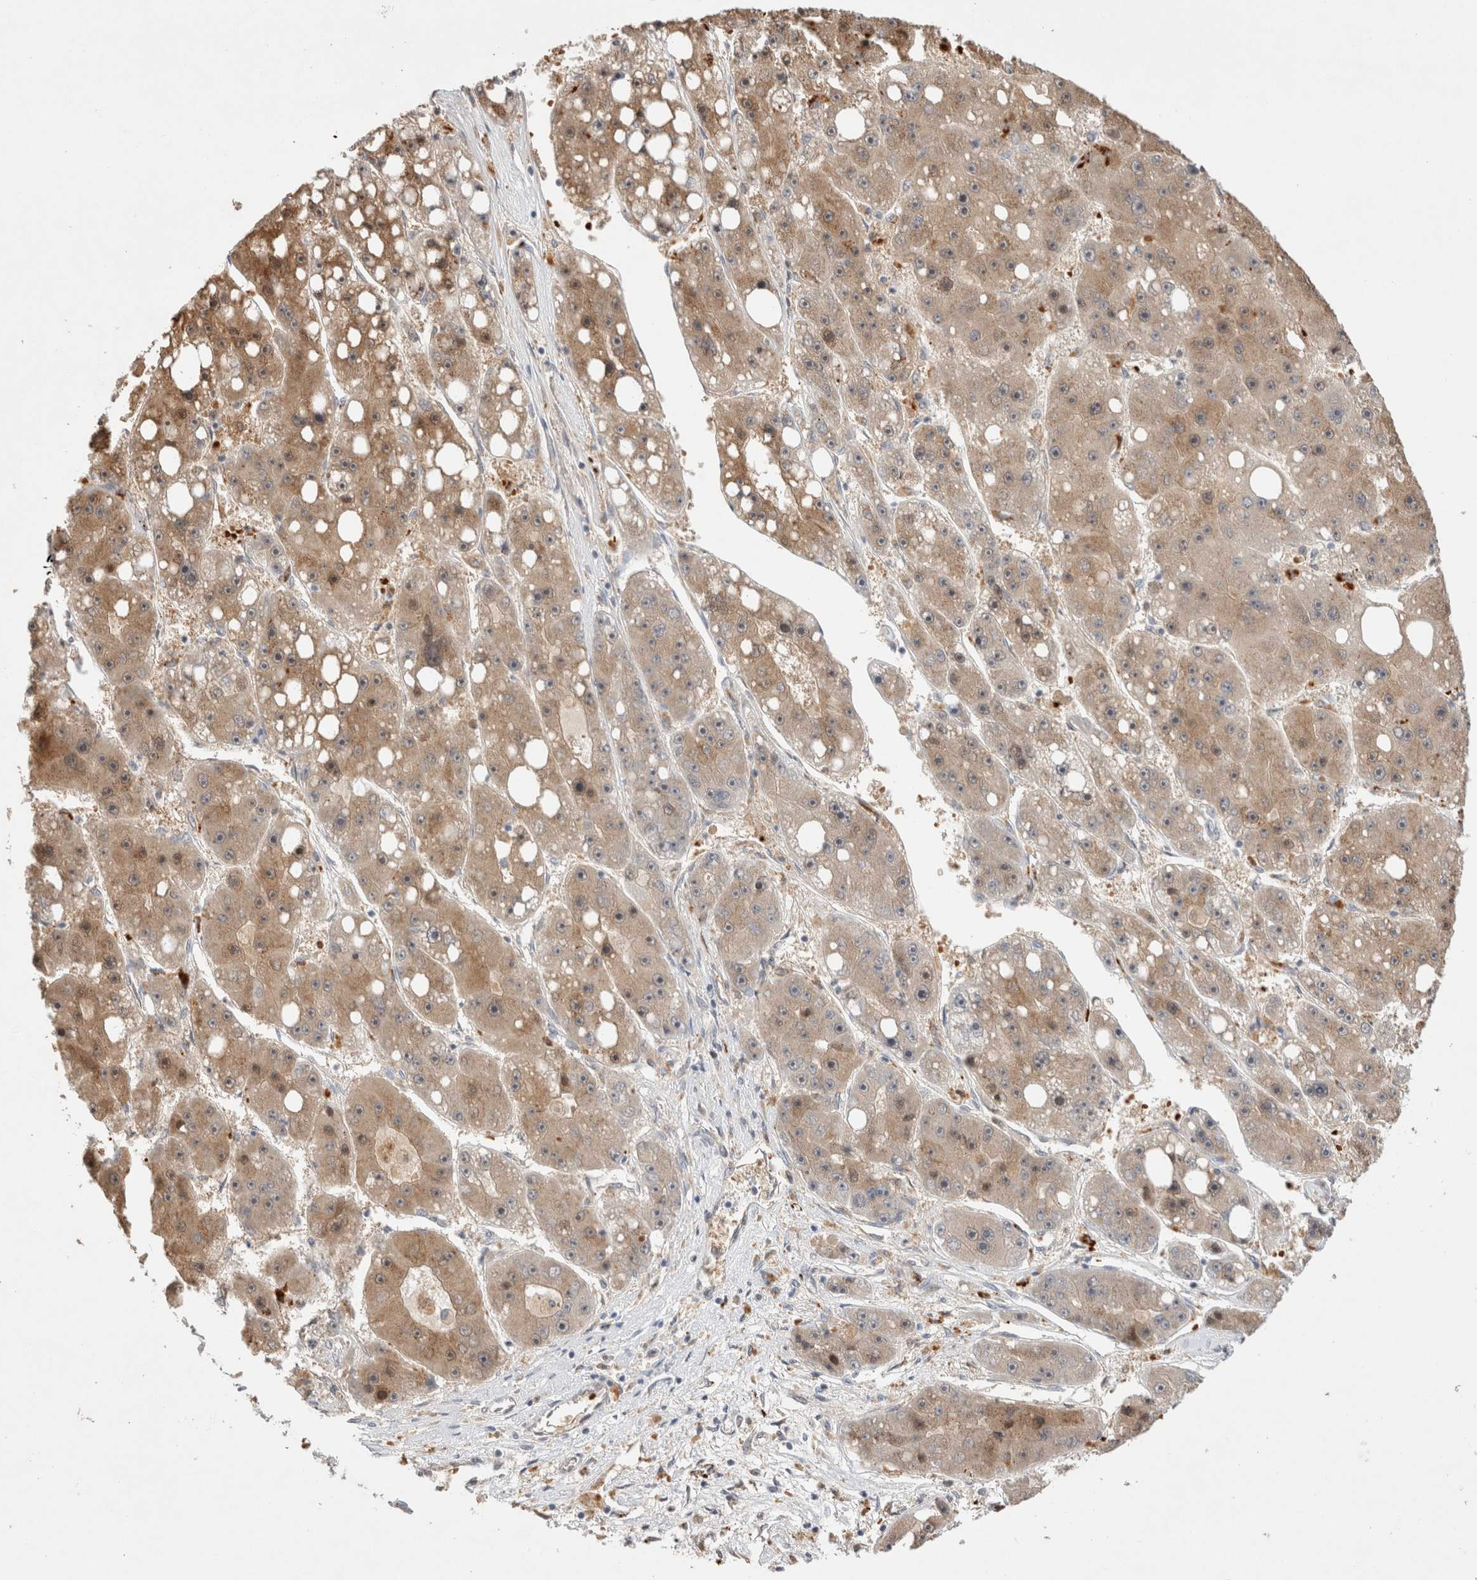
{"staining": {"intensity": "moderate", "quantity": "25%-75%", "location": "cytoplasmic/membranous,nuclear"}, "tissue": "liver cancer", "cell_type": "Tumor cells", "image_type": "cancer", "snomed": [{"axis": "morphology", "description": "Carcinoma, Hepatocellular, NOS"}, {"axis": "topography", "description": "Liver"}], "caption": "Liver cancer (hepatocellular carcinoma) tissue shows moderate cytoplasmic/membranous and nuclear positivity in about 25%-75% of tumor cells, visualized by immunohistochemistry. The staining is performed using DAB brown chromogen to label protein expression. The nuclei are counter-stained blue using hematoxylin.", "gene": "OTUD6B", "patient": {"sex": "female", "age": 61}}